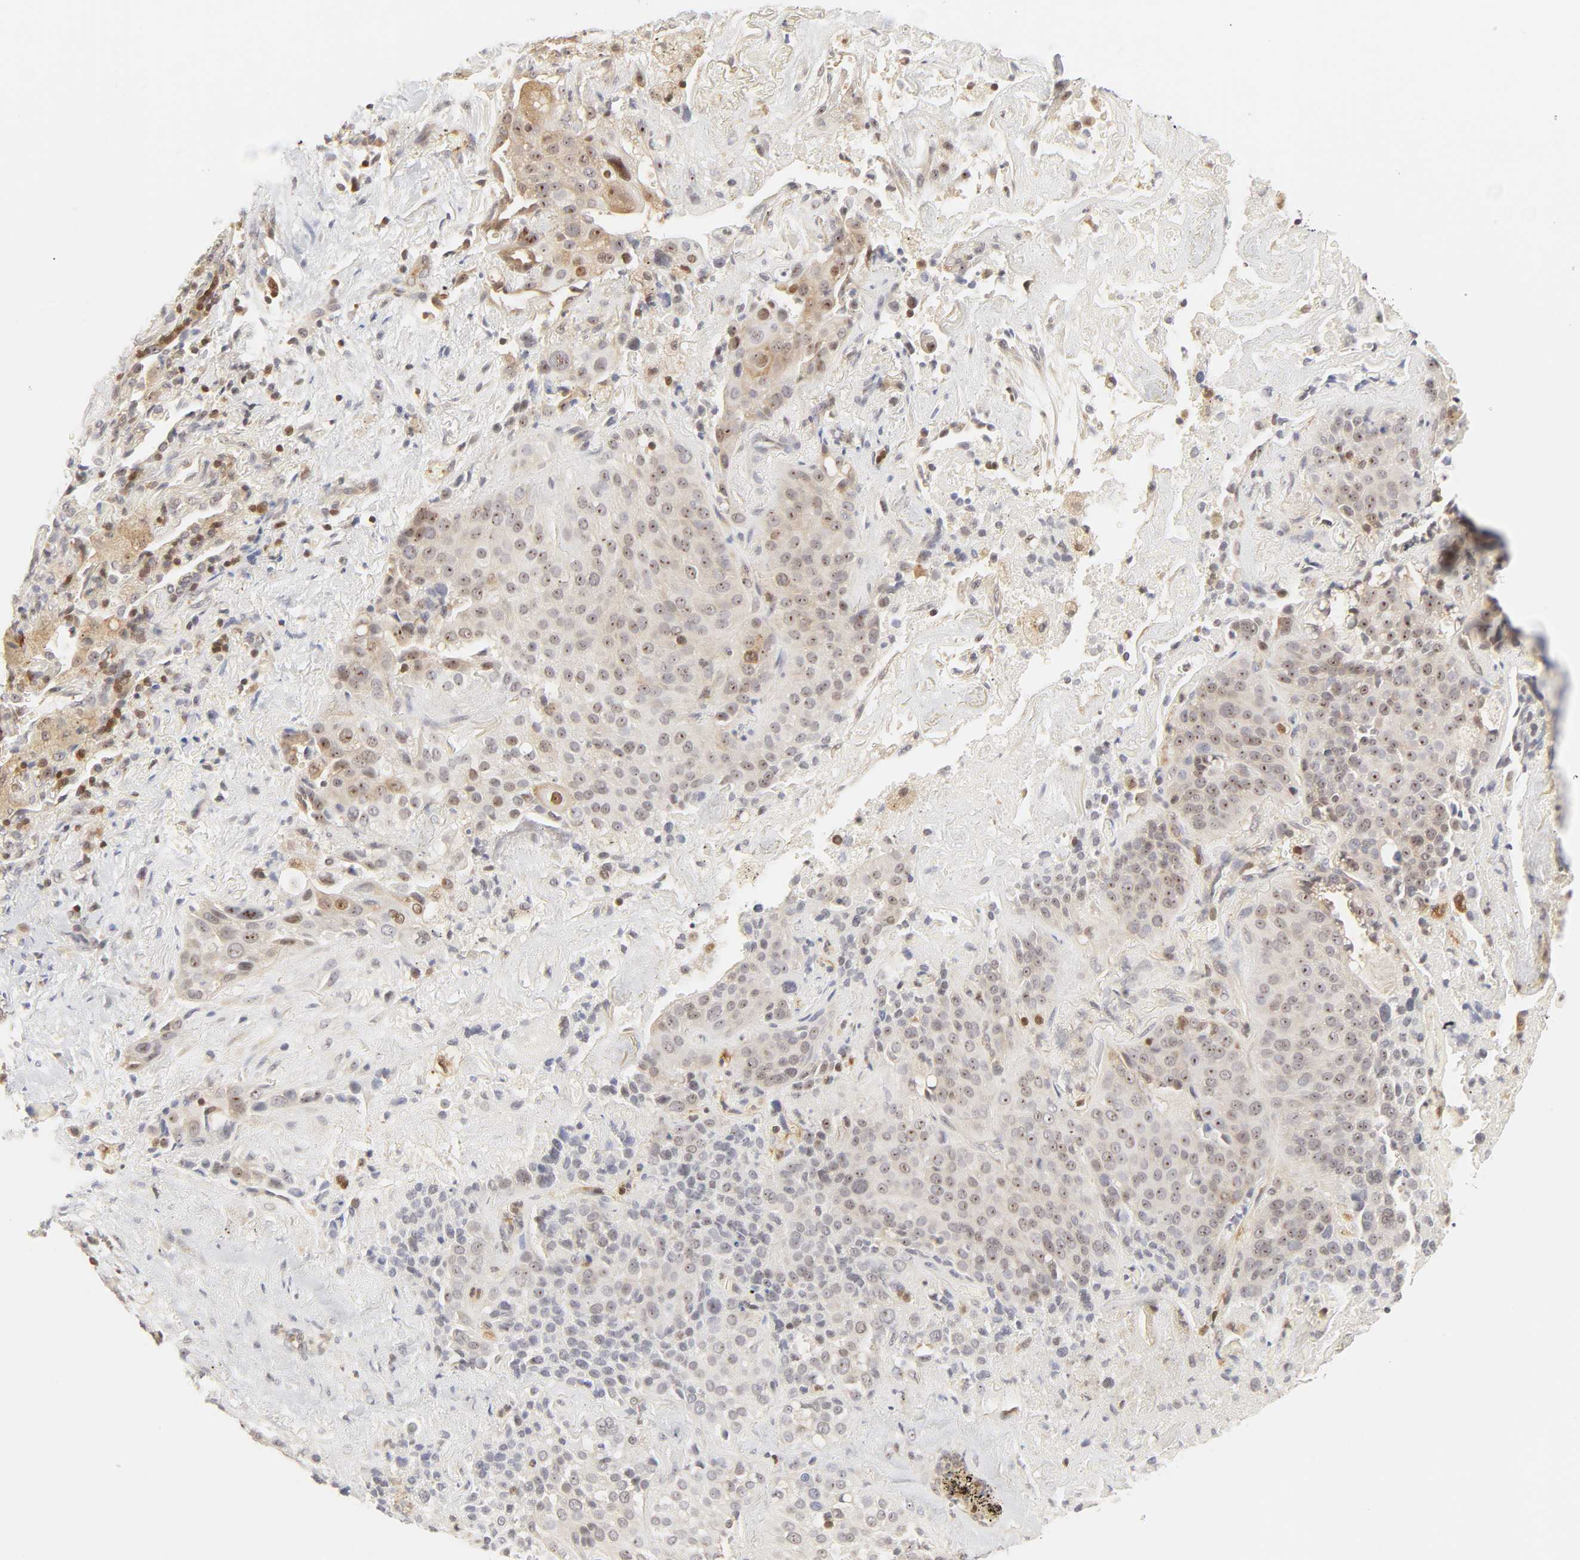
{"staining": {"intensity": "weak", "quantity": "25%-75%", "location": "cytoplasmic/membranous,nuclear"}, "tissue": "lung cancer", "cell_type": "Tumor cells", "image_type": "cancer", "snomed": [{"axis": "morphology", "description": "Squamous cell carcinoma, NOS"}, {"axis": "topography", "description": "Lung"}], "caption": "Weak cytoplasmic/membranous and nuclear protein positivity is present in about 25%-75% of tumor cells in lung cancer. (IHC, brightfield microscopy, high magnification).", "gene": "KIF2A", "patient": {"sex": "male", "age": 54}}